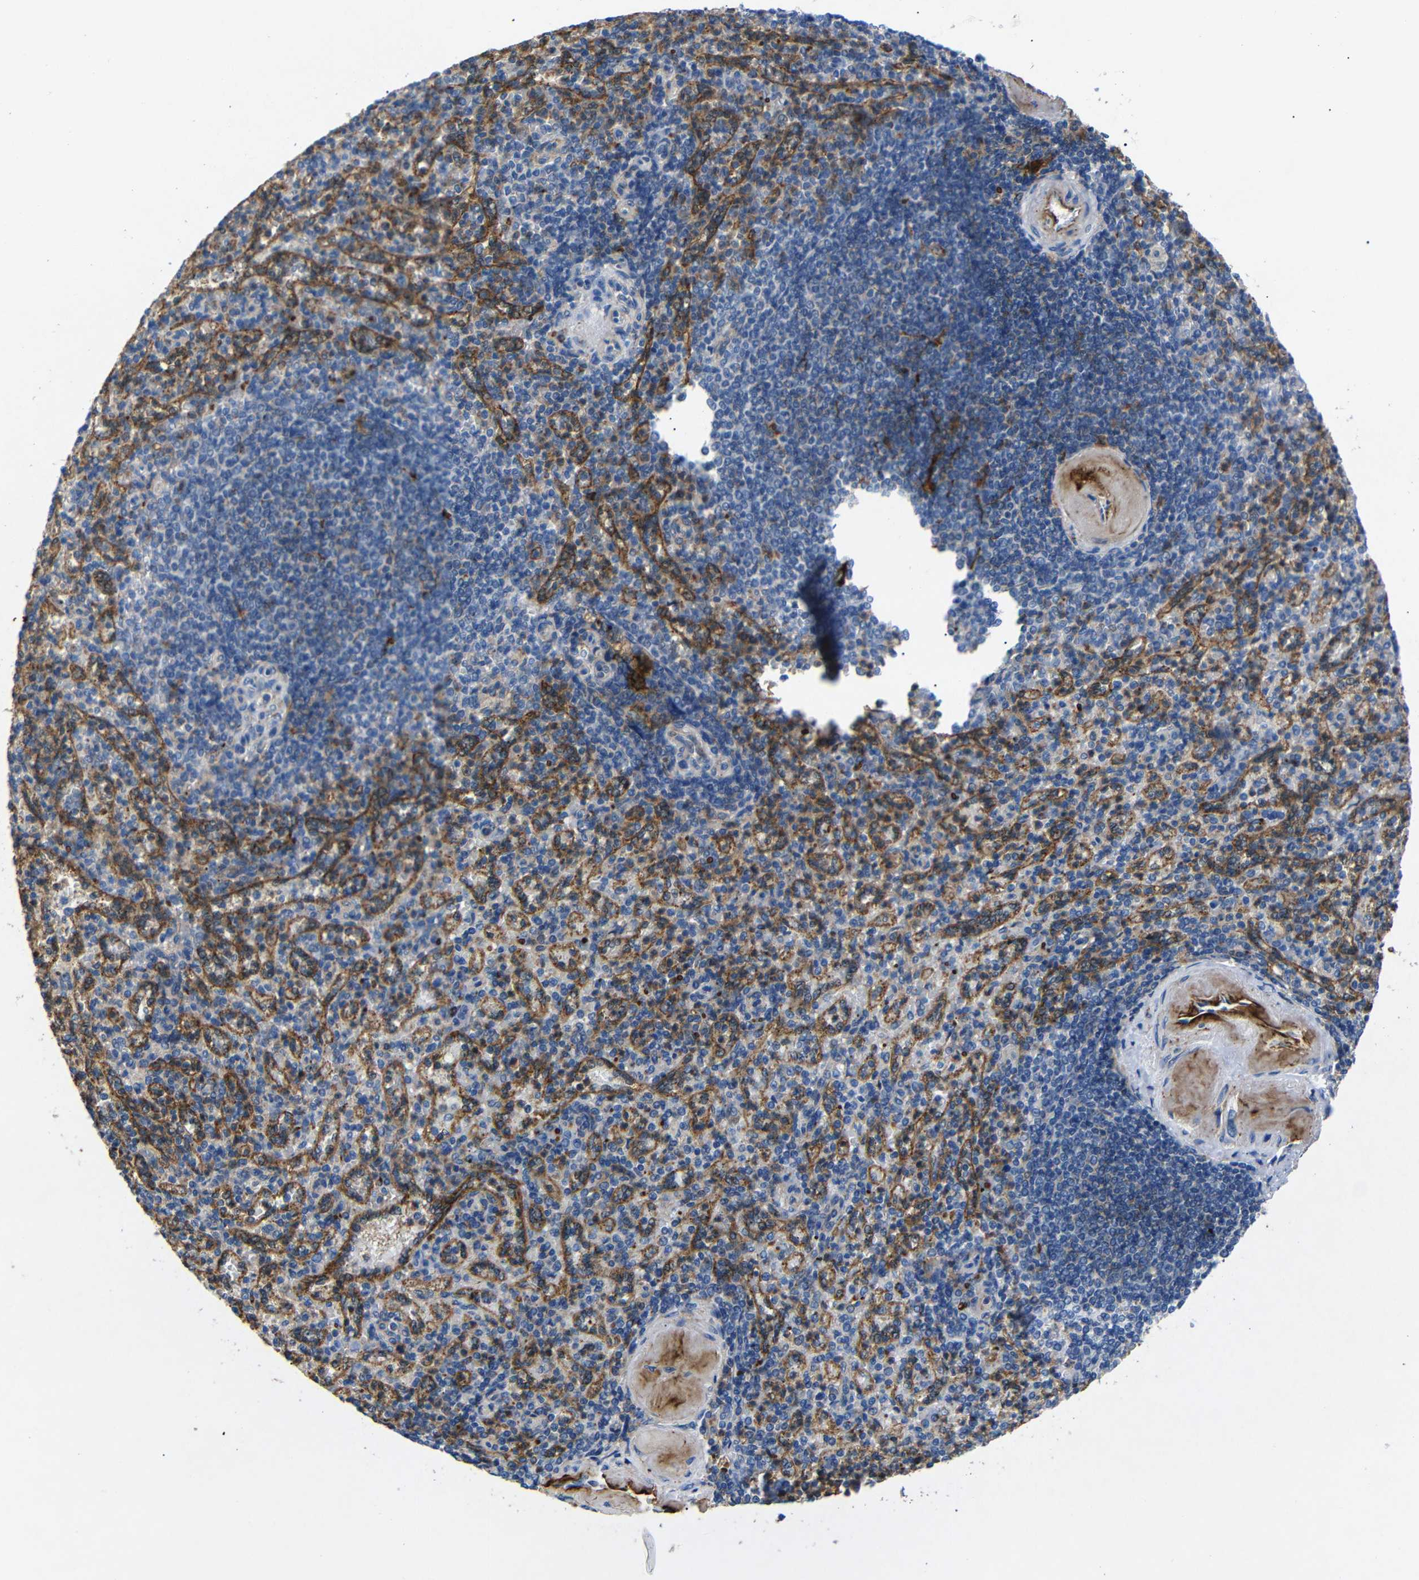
{"staining": {"intensity": "moderate", "quantity": "25%-75%", "location": "cytoplasmic/membranous"}, "tissue": "spleen", "cell_type": "Cells in red pulp", "image_type": "normal", "snomed": [{"axis": "morphology", "description": "Normal tissue, NOS"}, {"axis": "topography", "description": "Spleen"}], "caption": "Spleen stained with immunohistochemistry (IHC) exhibits moderate cytoplasmic/membranous expression in approximately 25%-75% of cells in red pulp. (brown staining indicates protein expression, while blue staining denotes nuclei).", "gene": "SDCBP", "patient": {"sex": "female", "age": 74}}